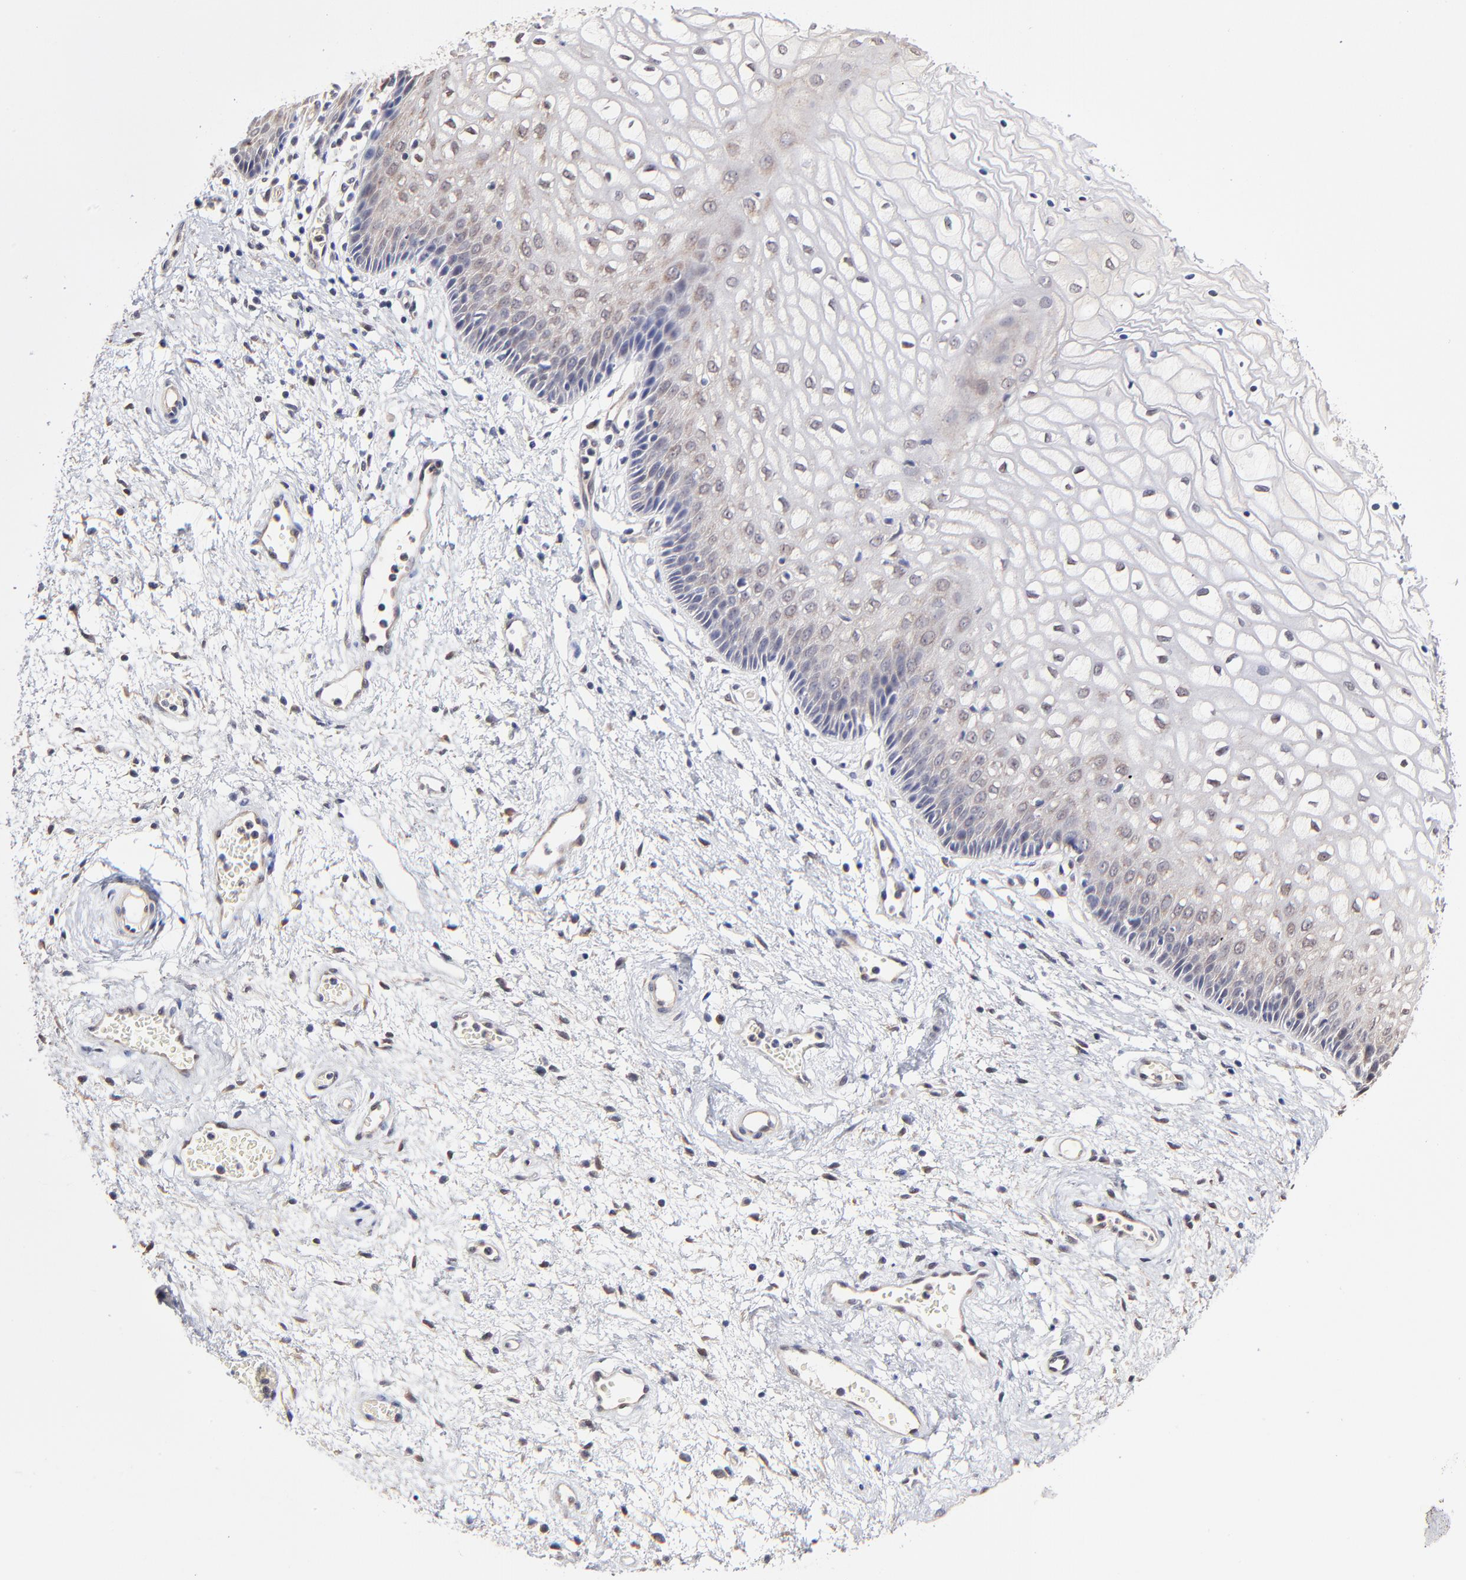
{"staining": {"intensity": "weak", "quantity": "<25%", "location": "cytoplasmic/membranous,nuclear"}, "tissue": "vagina", "cell_type": "Squamous epithelial cells", "image_type": "normal", "snomed": [{"axis": "morphology", "description": "Normal tissue, NOS"}, {"axis": "topography", "description": "Vagina"}], "caption": "Immunohistochemical staining of benign vagina exhibits no significant staining in squamous epithelial cells.", "gene": "ZNF10", "patient": {"sex": "female", "age": 34}}